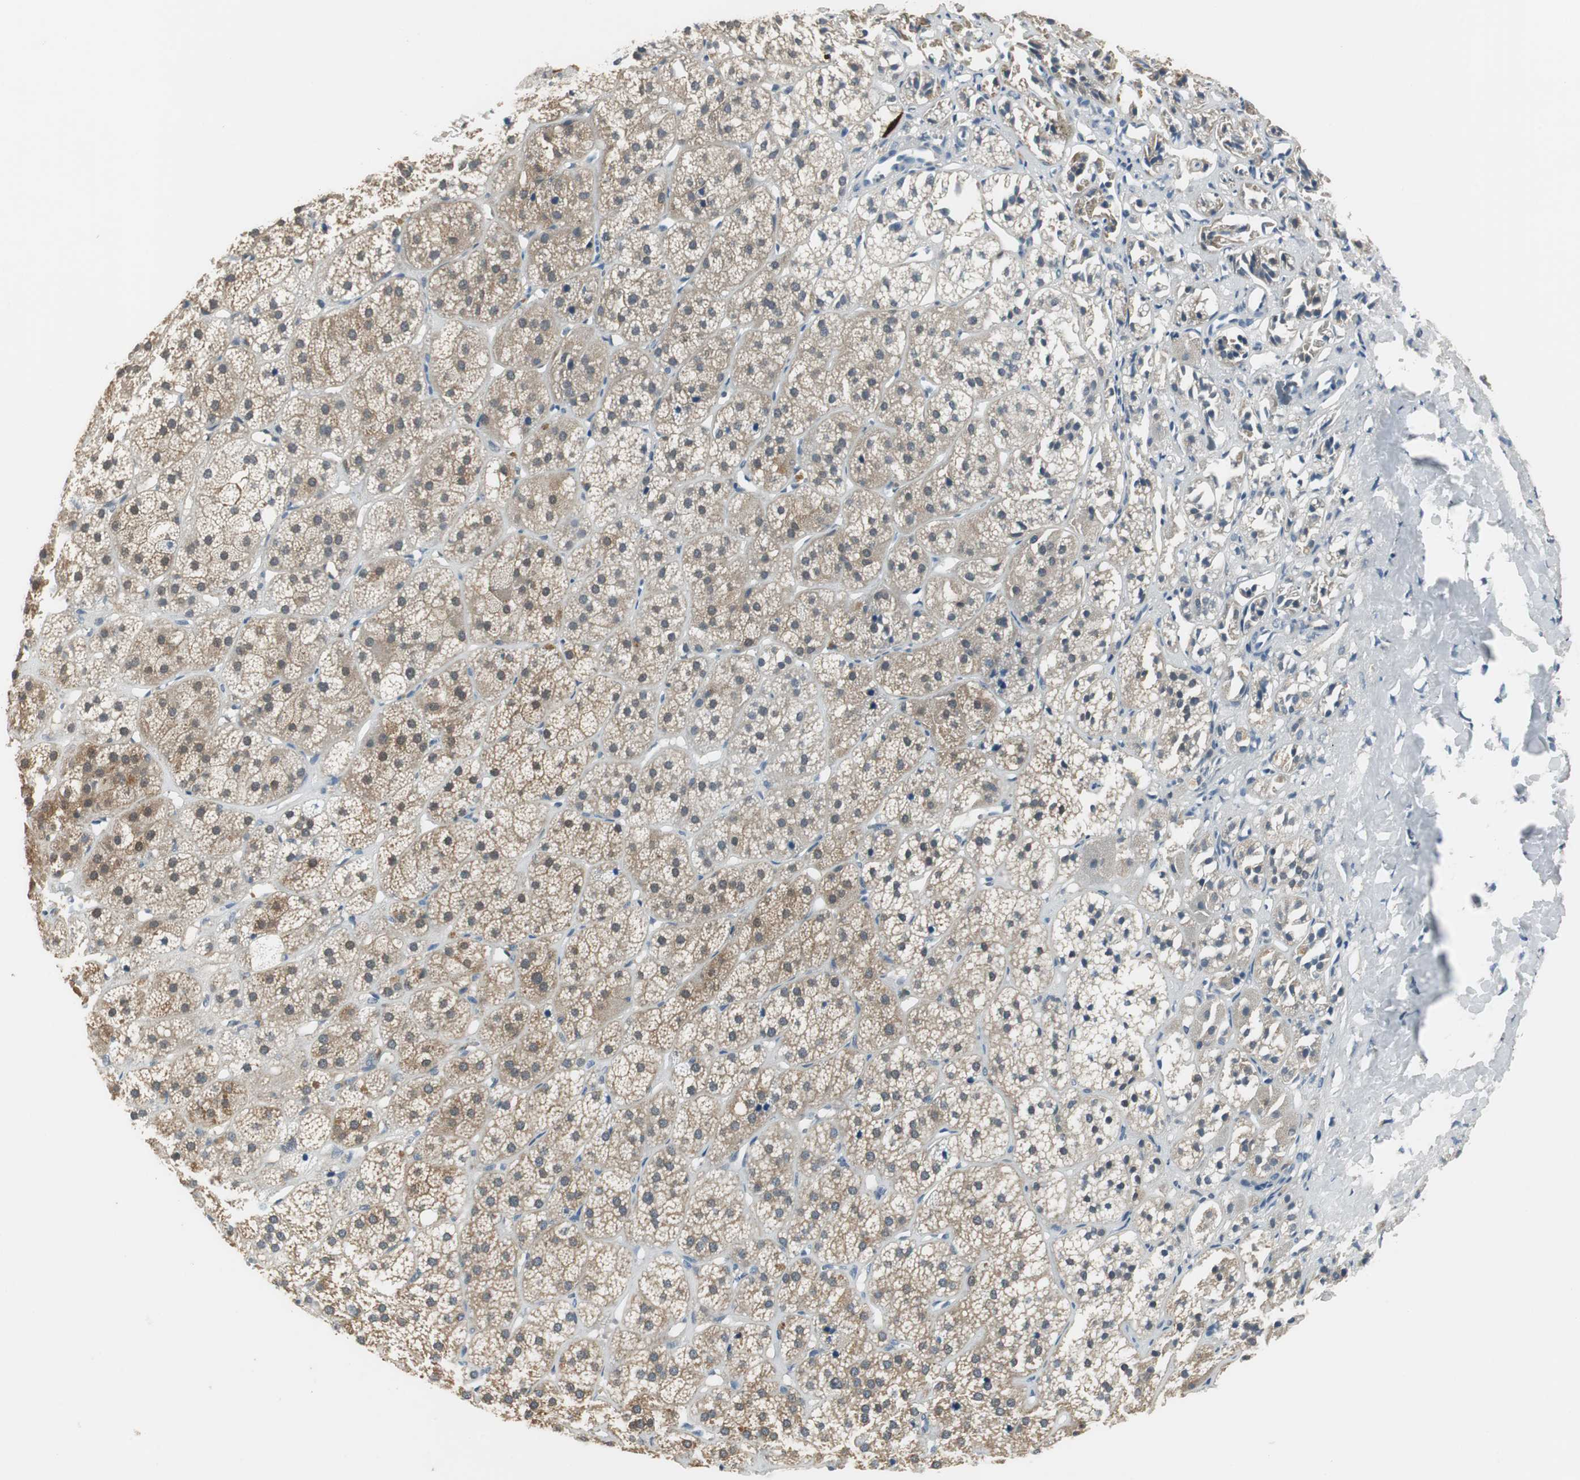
{"staining": {"intensity": "moderate", "quantity": ">75%", "location": "cytoplasmic/membranous"}, "tissue": "adrenal gland", "cell_type": "Glandular cells", "image_type": "normal", "snomed": [{"axis": "morphology", "description": "Normal tissue, NOS"}, {"axis": "topography", "description": "Adrenal gland"}], "caption": "DAB (3,3'-diaminobenzidine) immunohistochemical staining of normal adrenal gland shows moderate cytoplasmic/membranous protein expression in about >75% of glandular cells.", "gene": "MSTO1", "patient": {"sex": "female", "age": 71}}